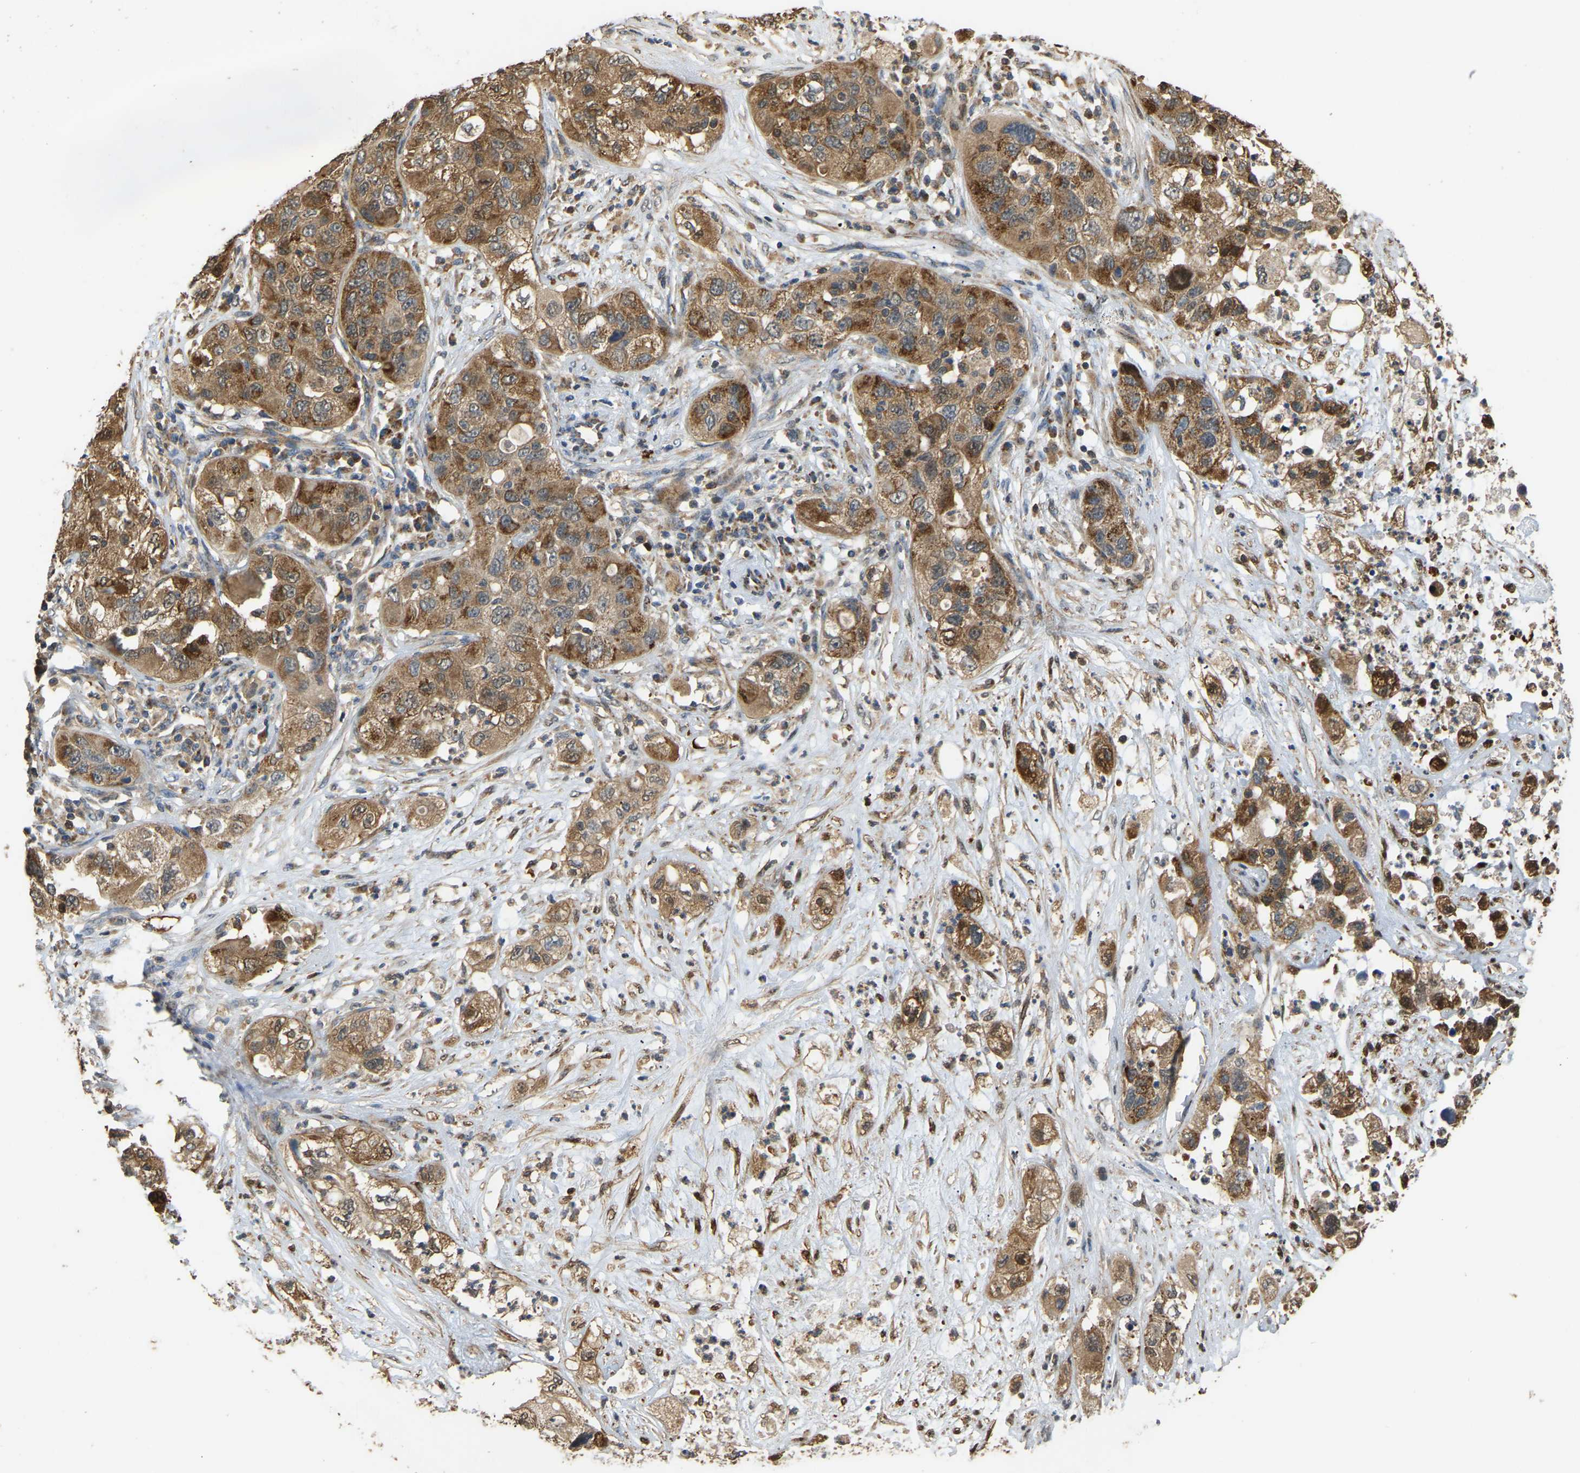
{"staining": {"intensity": "moderate", "quantity": ">75%", "location": "cytoplasmic/membranous"}, "tissue": "pancreatic cancer", "cell_type": "Tumor cells", "image_type": "cancer", "snomed": [{"axis": "morphology", "description": "Adenocarcinoma, NOS"}, {"axis": "topography", "description": "Pancreas"}], "caption": "Moderate cytoplasmic/membranous expression is present in about >75% of tumor cells in pancreatic cancer.", "gene": "TUFM", "patient": {"sex": "female", "age": 78}}